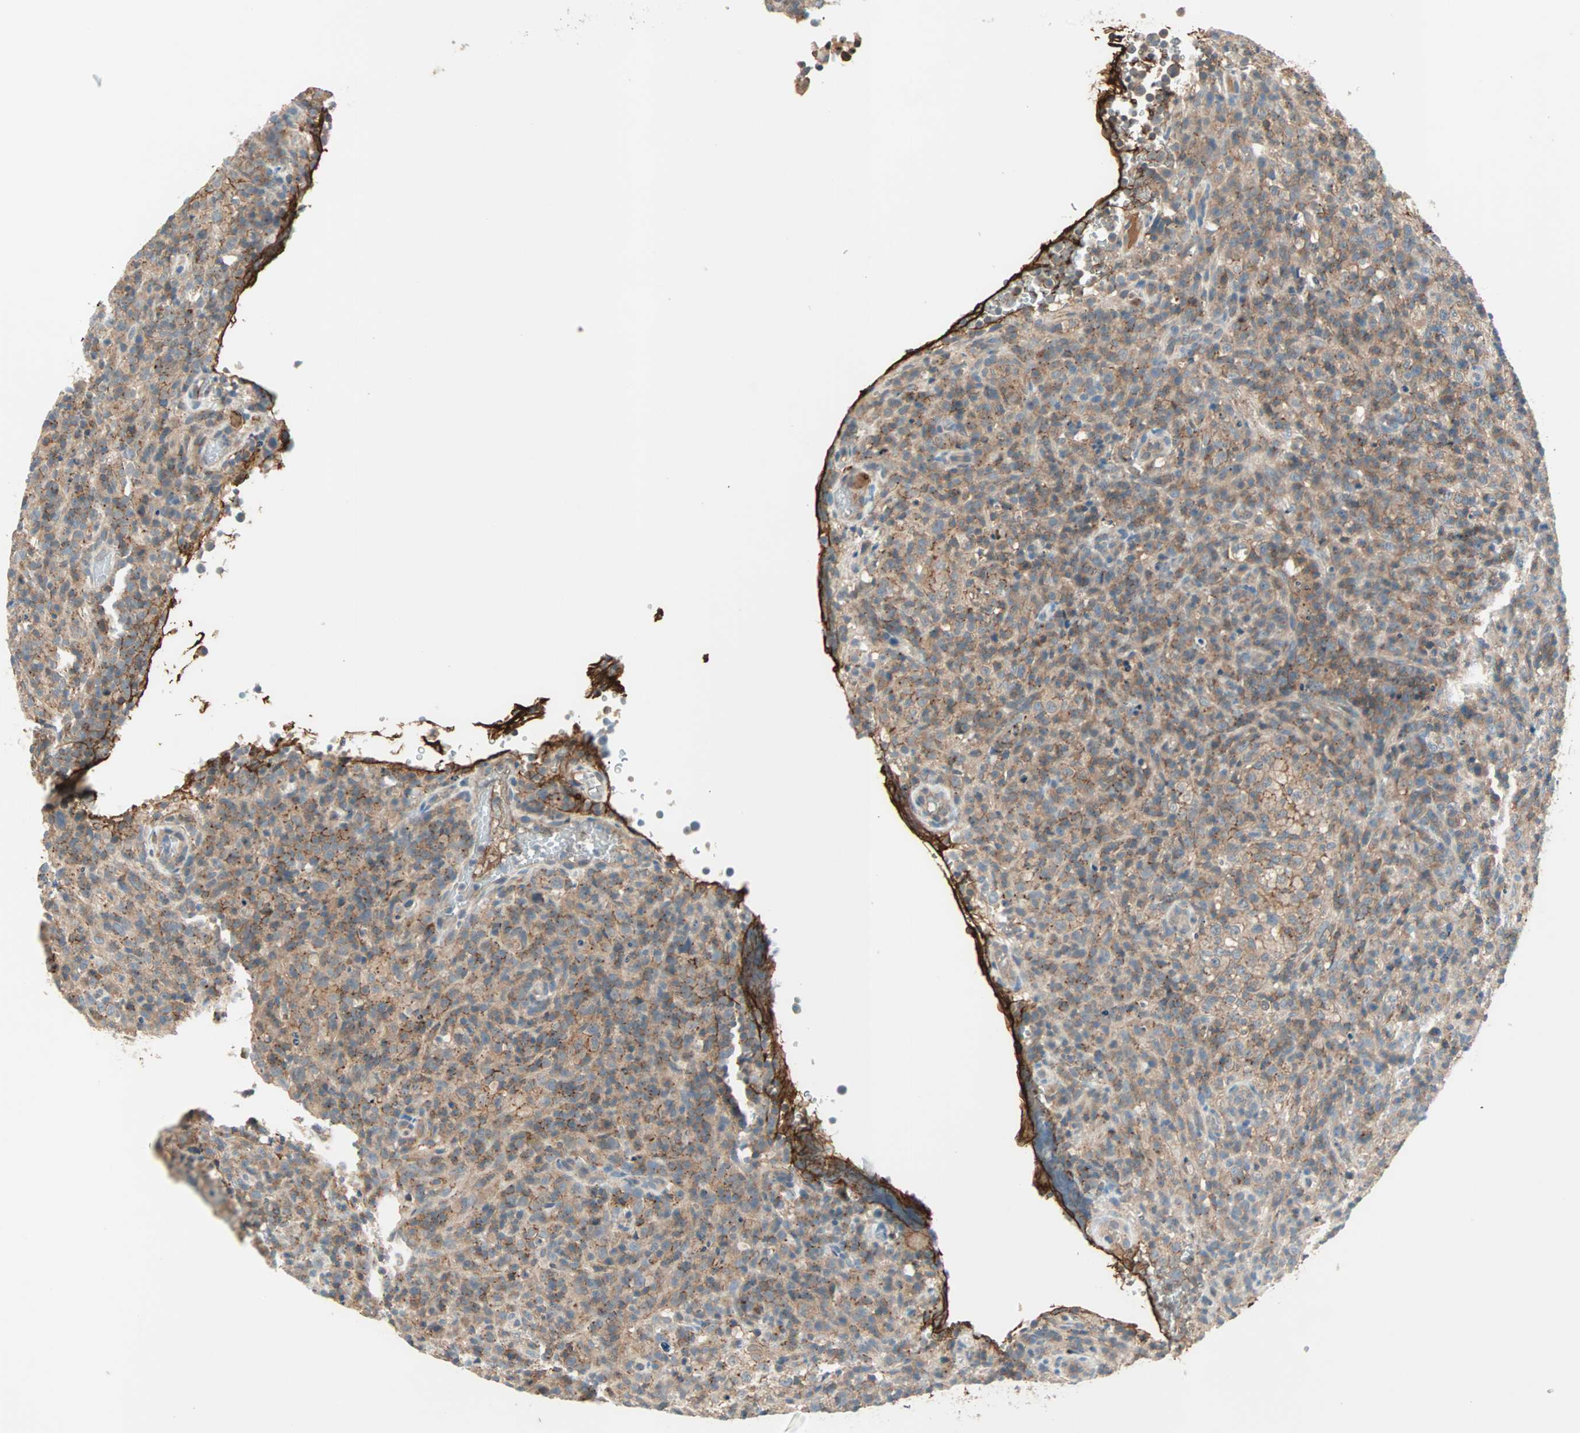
{"staining": {"intensity": "moderate", "quantity": ">75%", "location": "cytoplasmic/membranous"}, "tissue": "lymphoma", "cell_type": "Tumor cells", "image_type": "cancer", "snomed": [{"axis": "morphology", "description": "Malignant lymphoma, non-Hodgkin's type, High grade"}, {"axis": "topography", "description": "Lymph node"}], "caption": "Lymphoma was stained to show a protein in brown. There is medium levels of moderate cytoplasmic/membranous positivity in about >75% of tumor cells.", "gene": "TEC", "patient": {"sex": "female", "age": 76}}